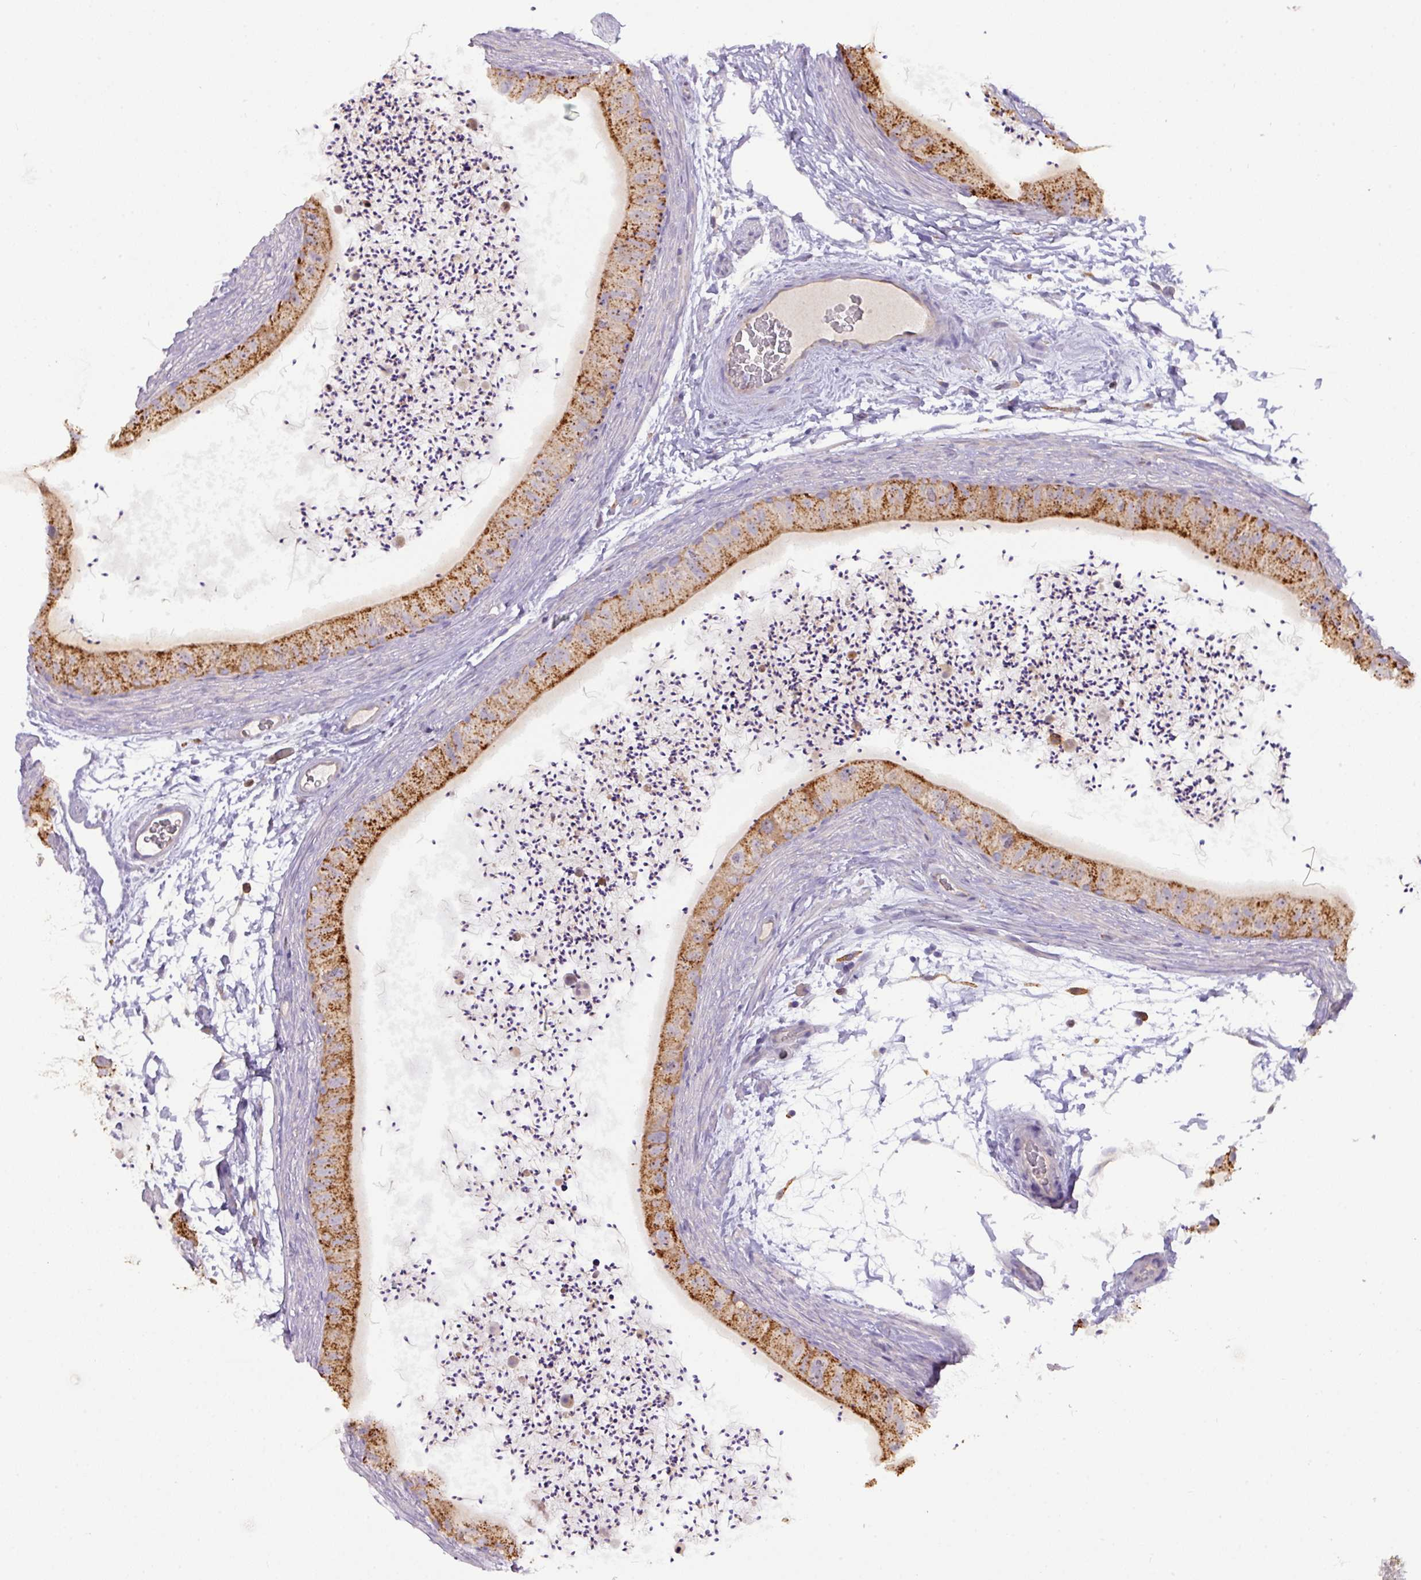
{"staining": {"intensity": "moderate", "quantity": ">75%", "location": "cytoplasmic/membranous"}, "tissue": "epididymis", "cell_type": "Glandular cells", "image_type": "normal", "snomed": [{"axis": "morphology", "description": "Normal tissue, NOS"}, {"axis": "topography", "description": "Epididymis"}], "caption": "High-power microscopy captured an IHC photomicrograph of benign epididymis, revealing moderate cytoplasmic/membranous staining in approximately >75% of glandular cells.", "gene": "ZNF394", "patient": {"sex": "male", "age": 50}}